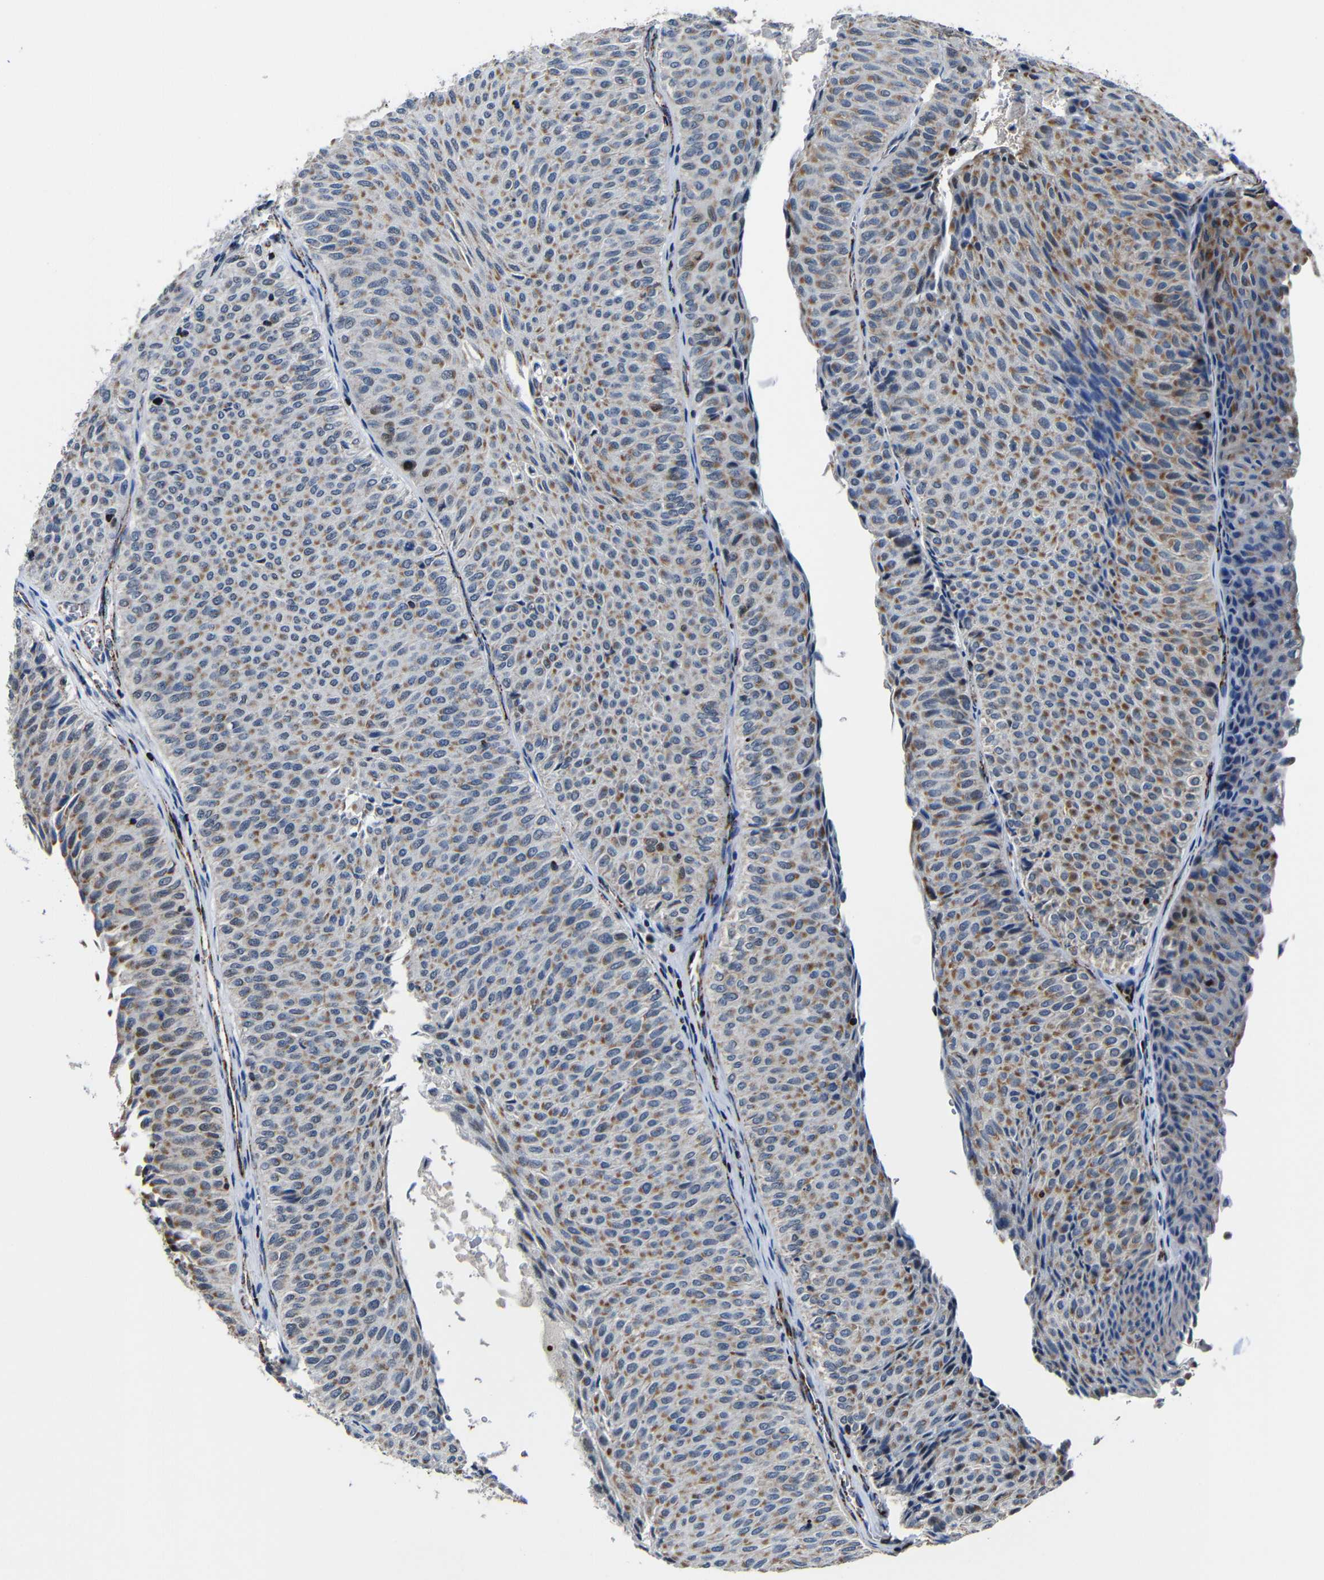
{"staining": {"intensity": "moderate", "quantity": "25%-75%", "location": "cytoplasmic/membranous"}, "tissue": "urothelial cancer", "cell_type": "Tumor cells", "image_type": "cancer", "snomed": [{"axis": "morphology", "description": "Urothelial carcinoma, Low grade"}, {"axis": "topography", "description": "Urinary bladder"}], "caption": "Tumor cells show medium levels of moderate cytoplasmic/membranous staining in about 25%-75% of cells in human low-grade urothelial carcinoma. Nuclei are stained in blue.", "gene": "CA5B", "patient": {"sex": "male", "age": 78}}